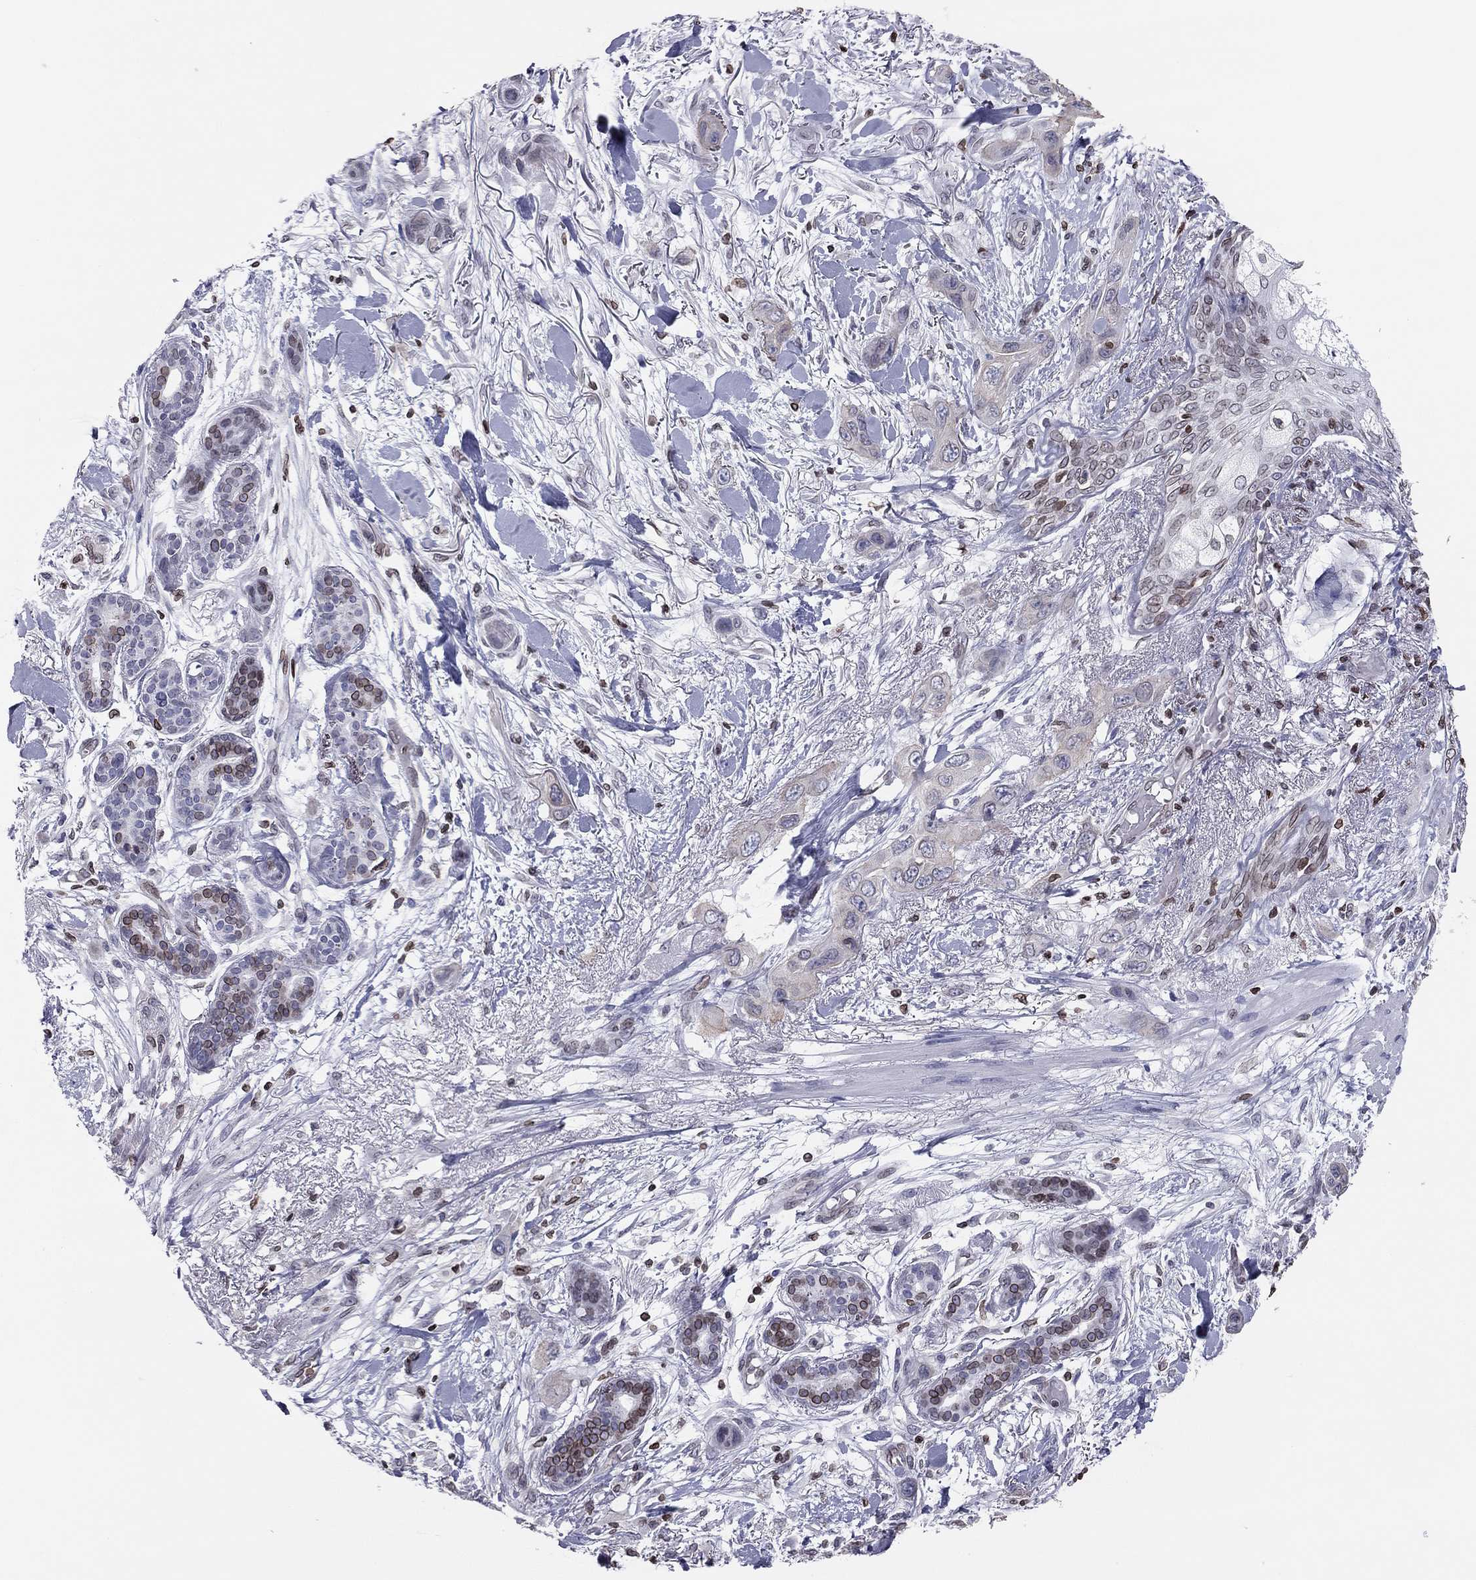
{"staining": {"intensity": "weak", "quantity": ">75%", "location": "cytoplasmic/membranous"}, "tissue": "skin cancer", "cell_type": "Tumor cells", "image_type": "cancer", "snomed": [{"axis": "morphology", "description": "Squamous cell carcinoma, NOS"}, {"axis": "topography", "description": "Skin"}], "caption": "Squamous cell carcinoma (skin) stained with DAB (3,3'-diaminobenzidine) immunohistochemistry reveals low levels of weak cytoplasmic/membranous staining in approximately >75% of tumor cells.", "gene": "ESPL1", "patient": {"sex": "male", "age": 79}}